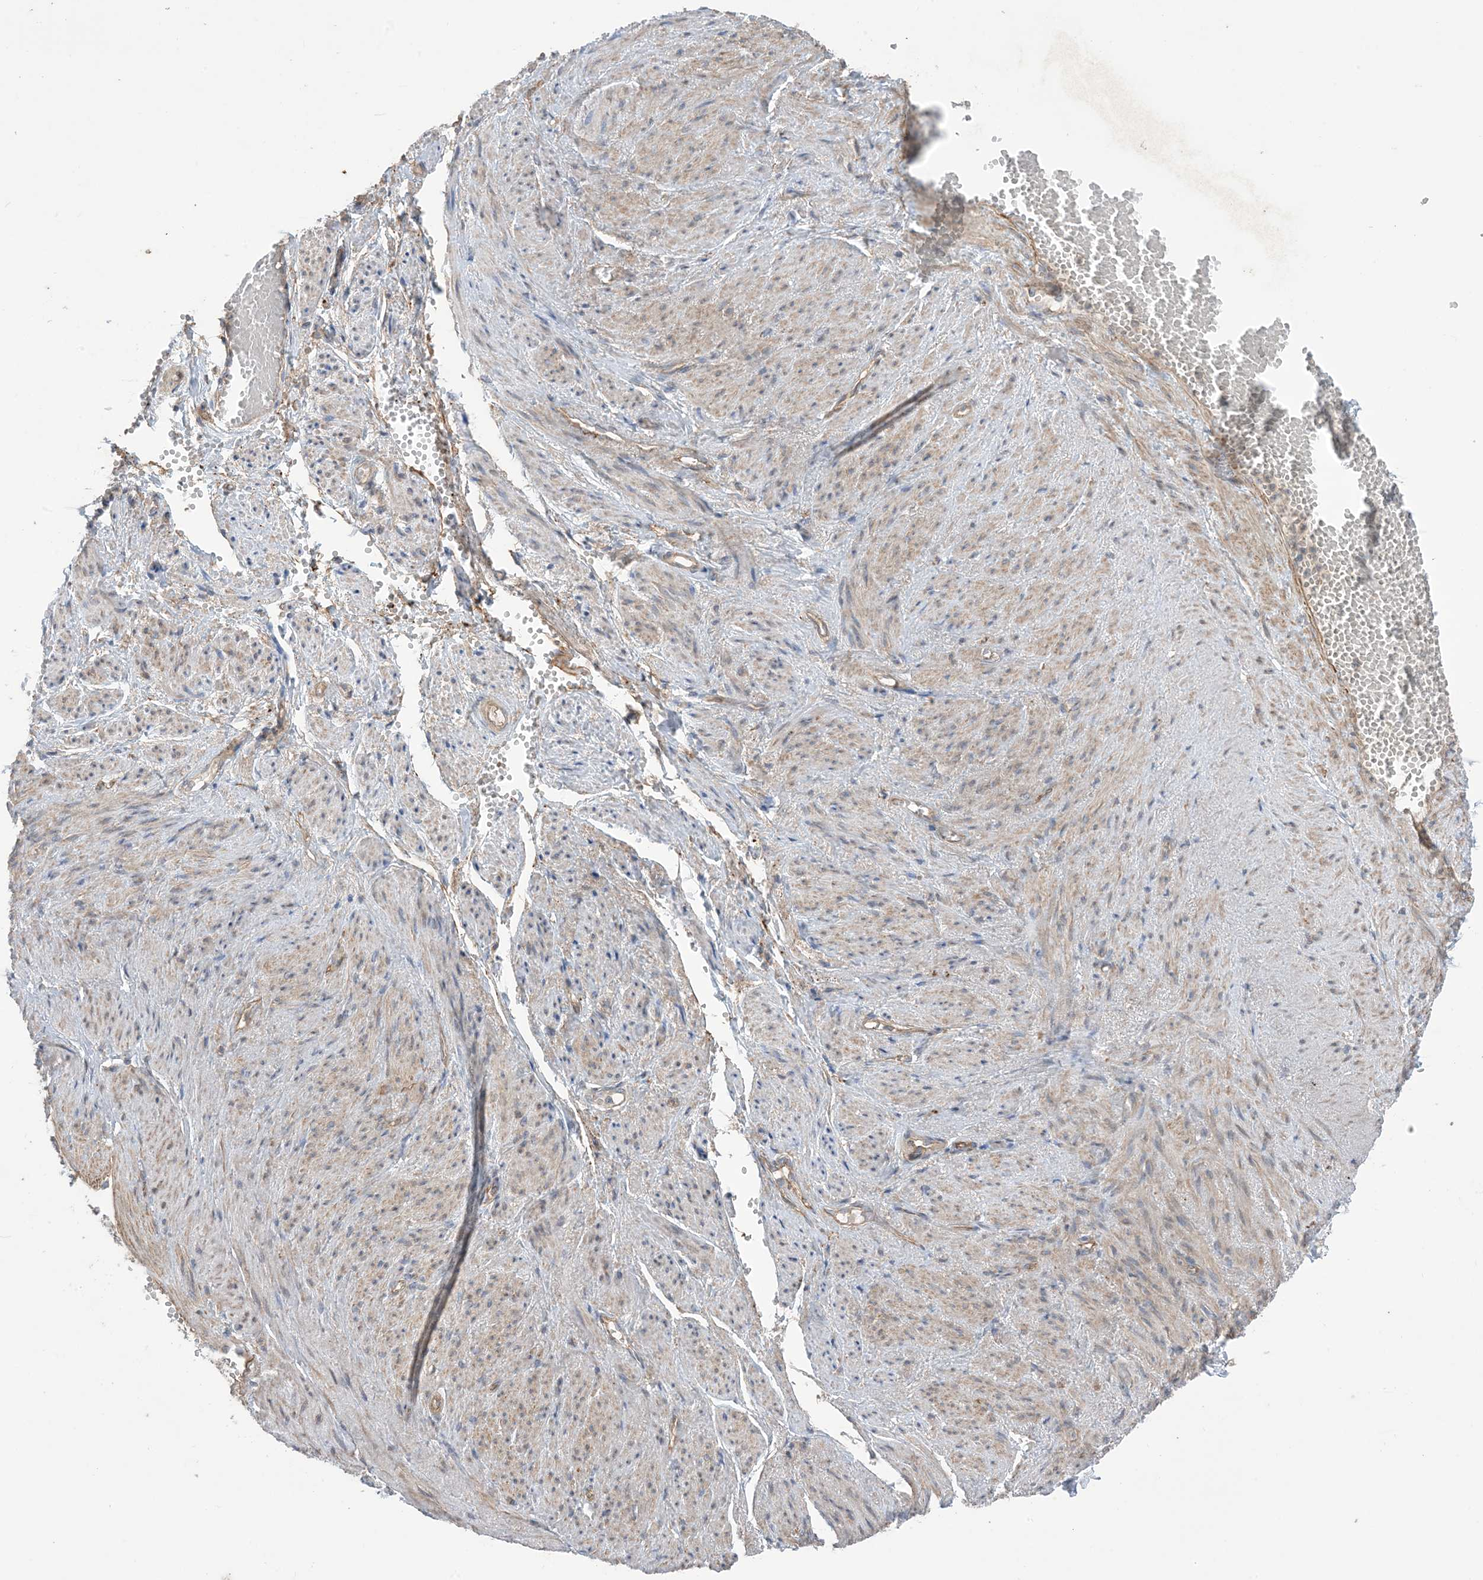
{"staining": {"intensity": "negative", "quantity": "none", "location": "none"}, "tissue": "adipose tissue", "cell_type": "Adipocytes", "image_type": "normal", "snomed": [{"axis": "morphology", "description": "Normal tissue, NOS"}, {"axis": "topography", "description": "Smooth muscle"}, {"axis": "topography", "description": "Peripheral nerve tissue"}], "caption": "High power microscopy image of an immunohistochemistry micrograph of benign adipose tissue, revealing no significant staining in adipocytes. The staining was performed using DAB to visualize the protein expression in brown, while the nuclei were stained in blue with hematoxylin (Magnification: 20x).", "gene": "CCNY", "patient": {"sex": "female", "age": 39}}